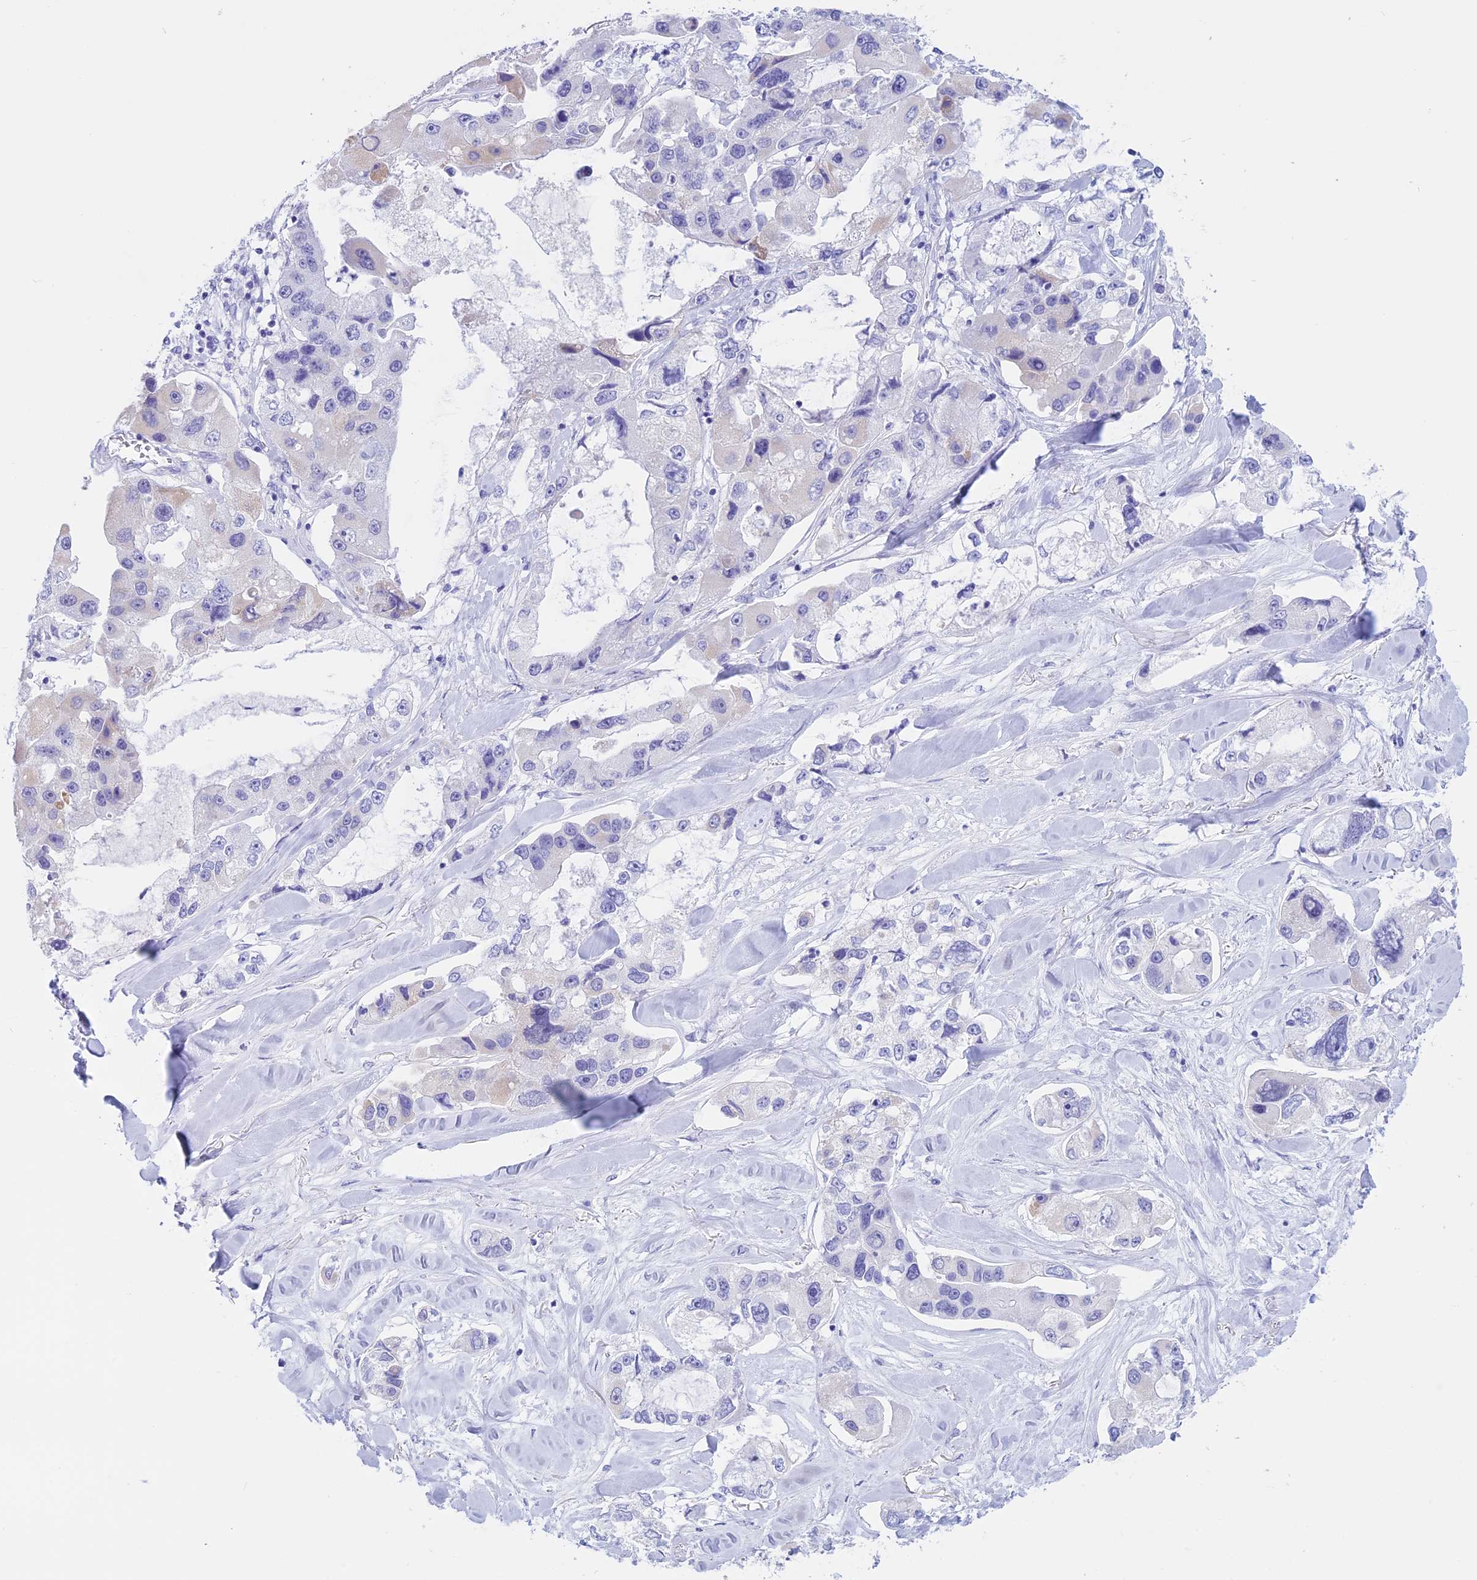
{"staining": {"intensity": "negative", "quantity": "none", "location": "none"}, "tissue": "lung cancer", "cell_type": "Tumor cells", "image_type": "cancer", "snomed": [{"axis": "morphology", "description": "Adenocarcinoma, NOS"}, {"axis": "topography", "description": "Lung"}], "caption": "The photomicrograph demonstrates no significant positivity in tumor cells of lung cancer (adenocarcinoma).", "gene": "RP1", "patient": {"sex": "female", "age": 54}}